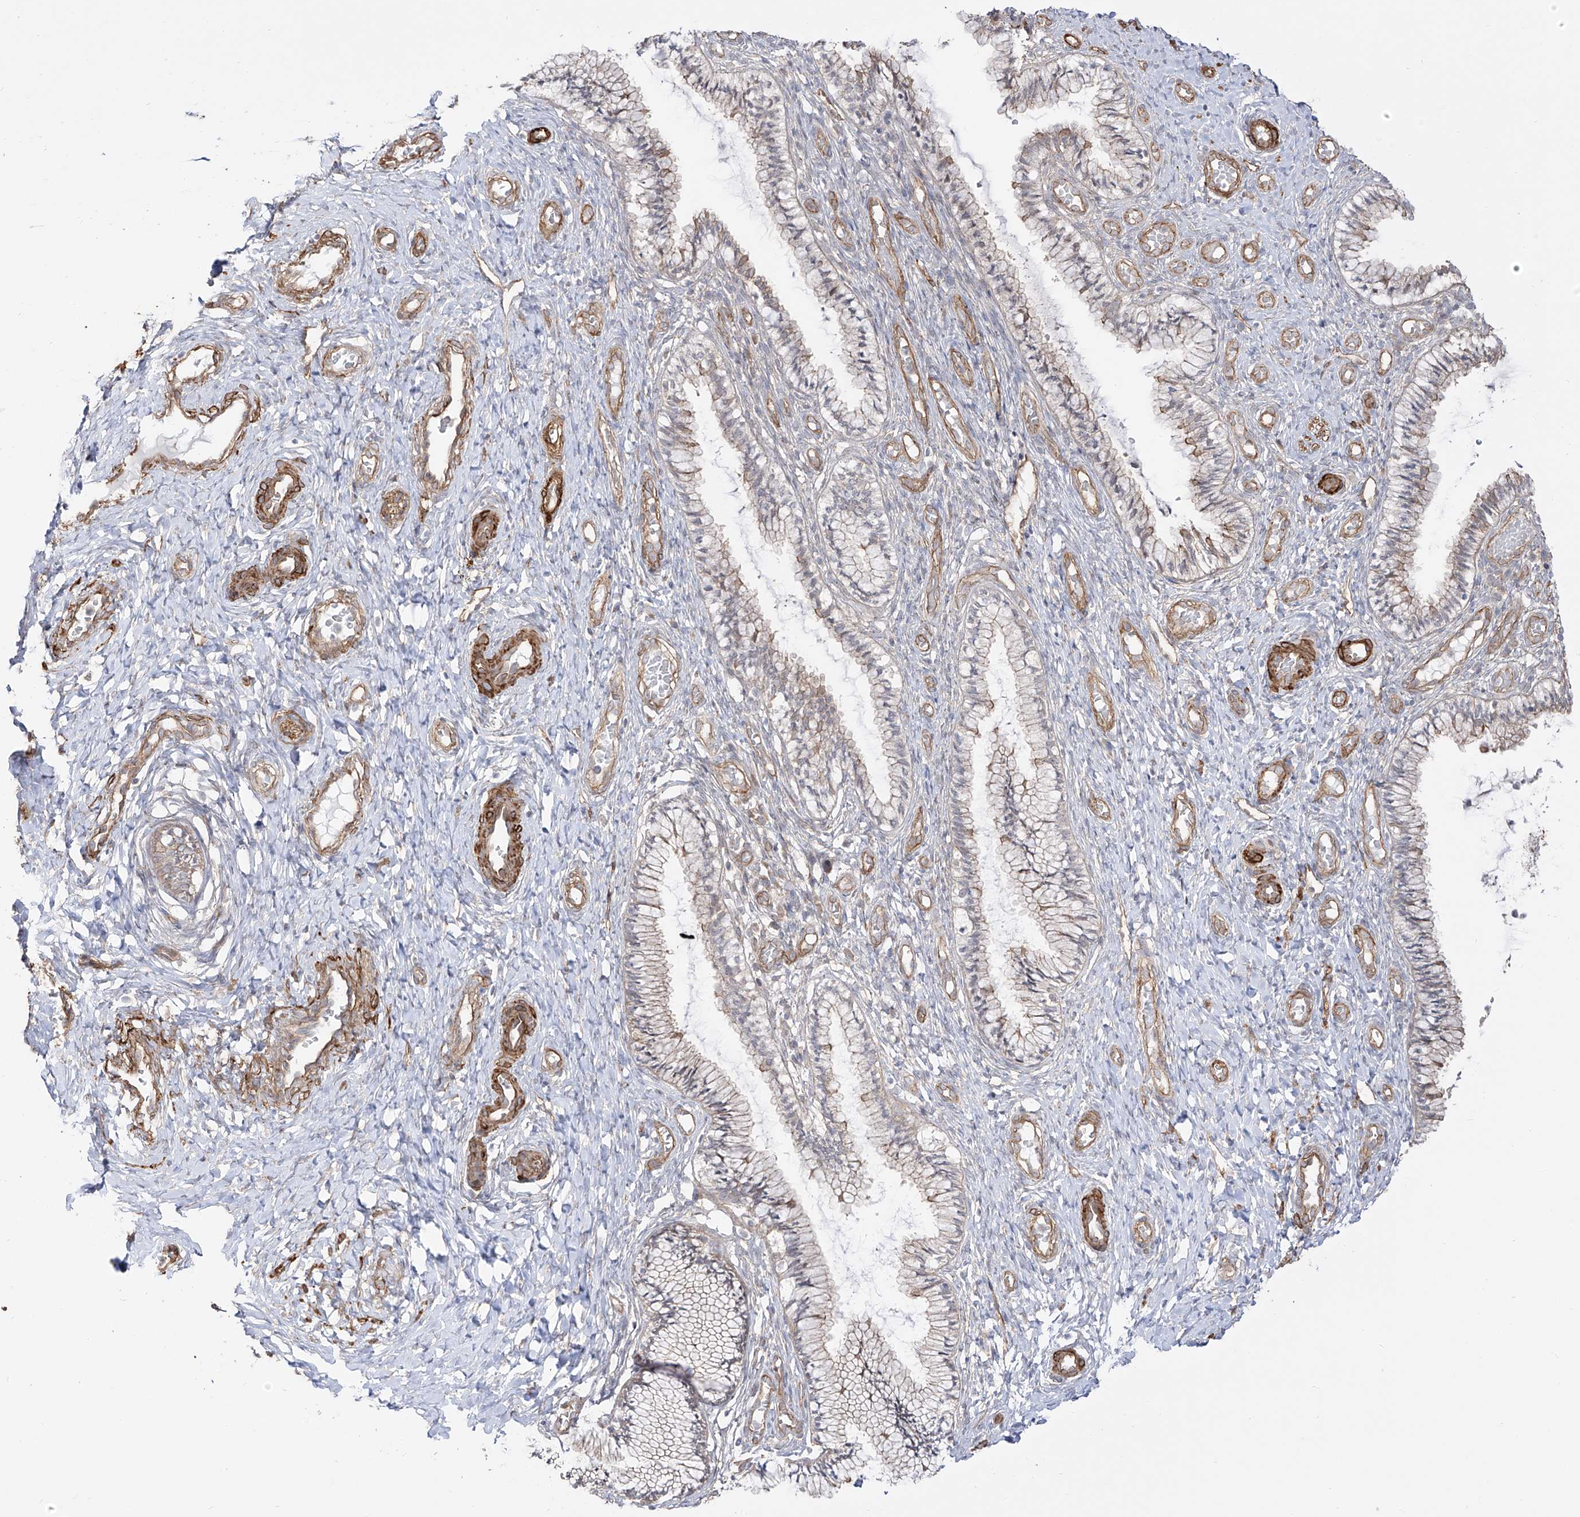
{"staining": {"intensity": "negative", "quantity": "none", "location": "none"}, "tissue": "cervix", "cell_type": "Glandular cells", "image_type": "normal", "snomed": [{"axis": "morphology", "description": "Normal tissue, NOS"}, {"axis": "topography", "description": "Cervix"}], "caption": "IHC of benign human cervix reveals no staining in glandular cells. (DAB (3,3'-diaminobenzidine) immunohistochemistry (IHC) visualized using brightfield microscopy, high magnification).", "gene": "ZNF180", "patient": {"sex": "female", "age": 27}}